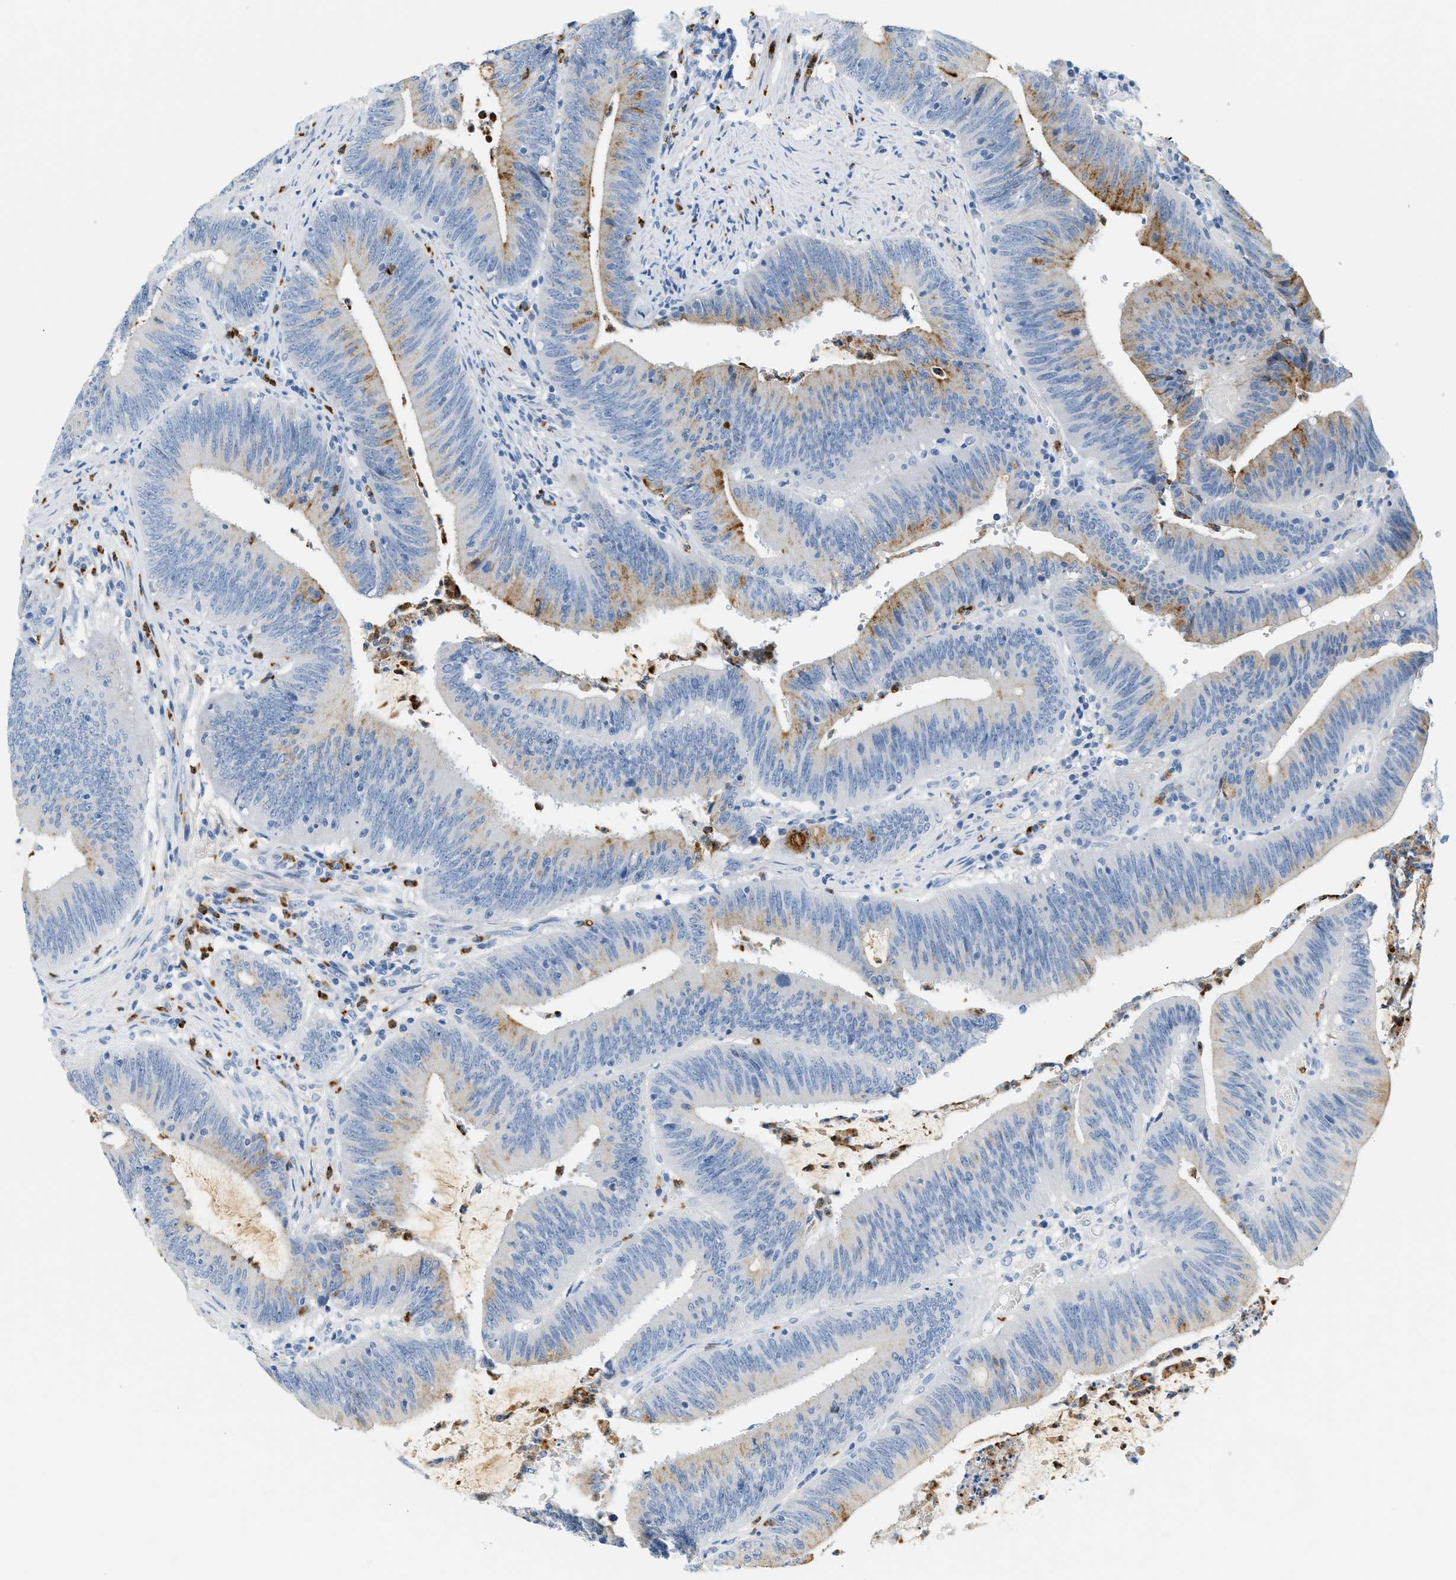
{"staining": {"intensity": "weak", "quantity": "<25%", "location": "cytoplasmic/membranous"}, "tissue": "colorectal cancer", "cell_type": "Tumor cells", "image_type": "cancer", "snomed": [{"axis": "morphology", "description": "Normal tissue, NOS"}, {"axis": "morphology", "description": "Adenocarcinoma, NOS"}, {"axis": "topography", "description": "Rectum"}], "caption": "The immunohistochemistry (IHC) image has no significant staining in tumor cells of colorectal cancer tissue.", "gene": "LCN2", "patient": {"sex": "female", "age": 66}}